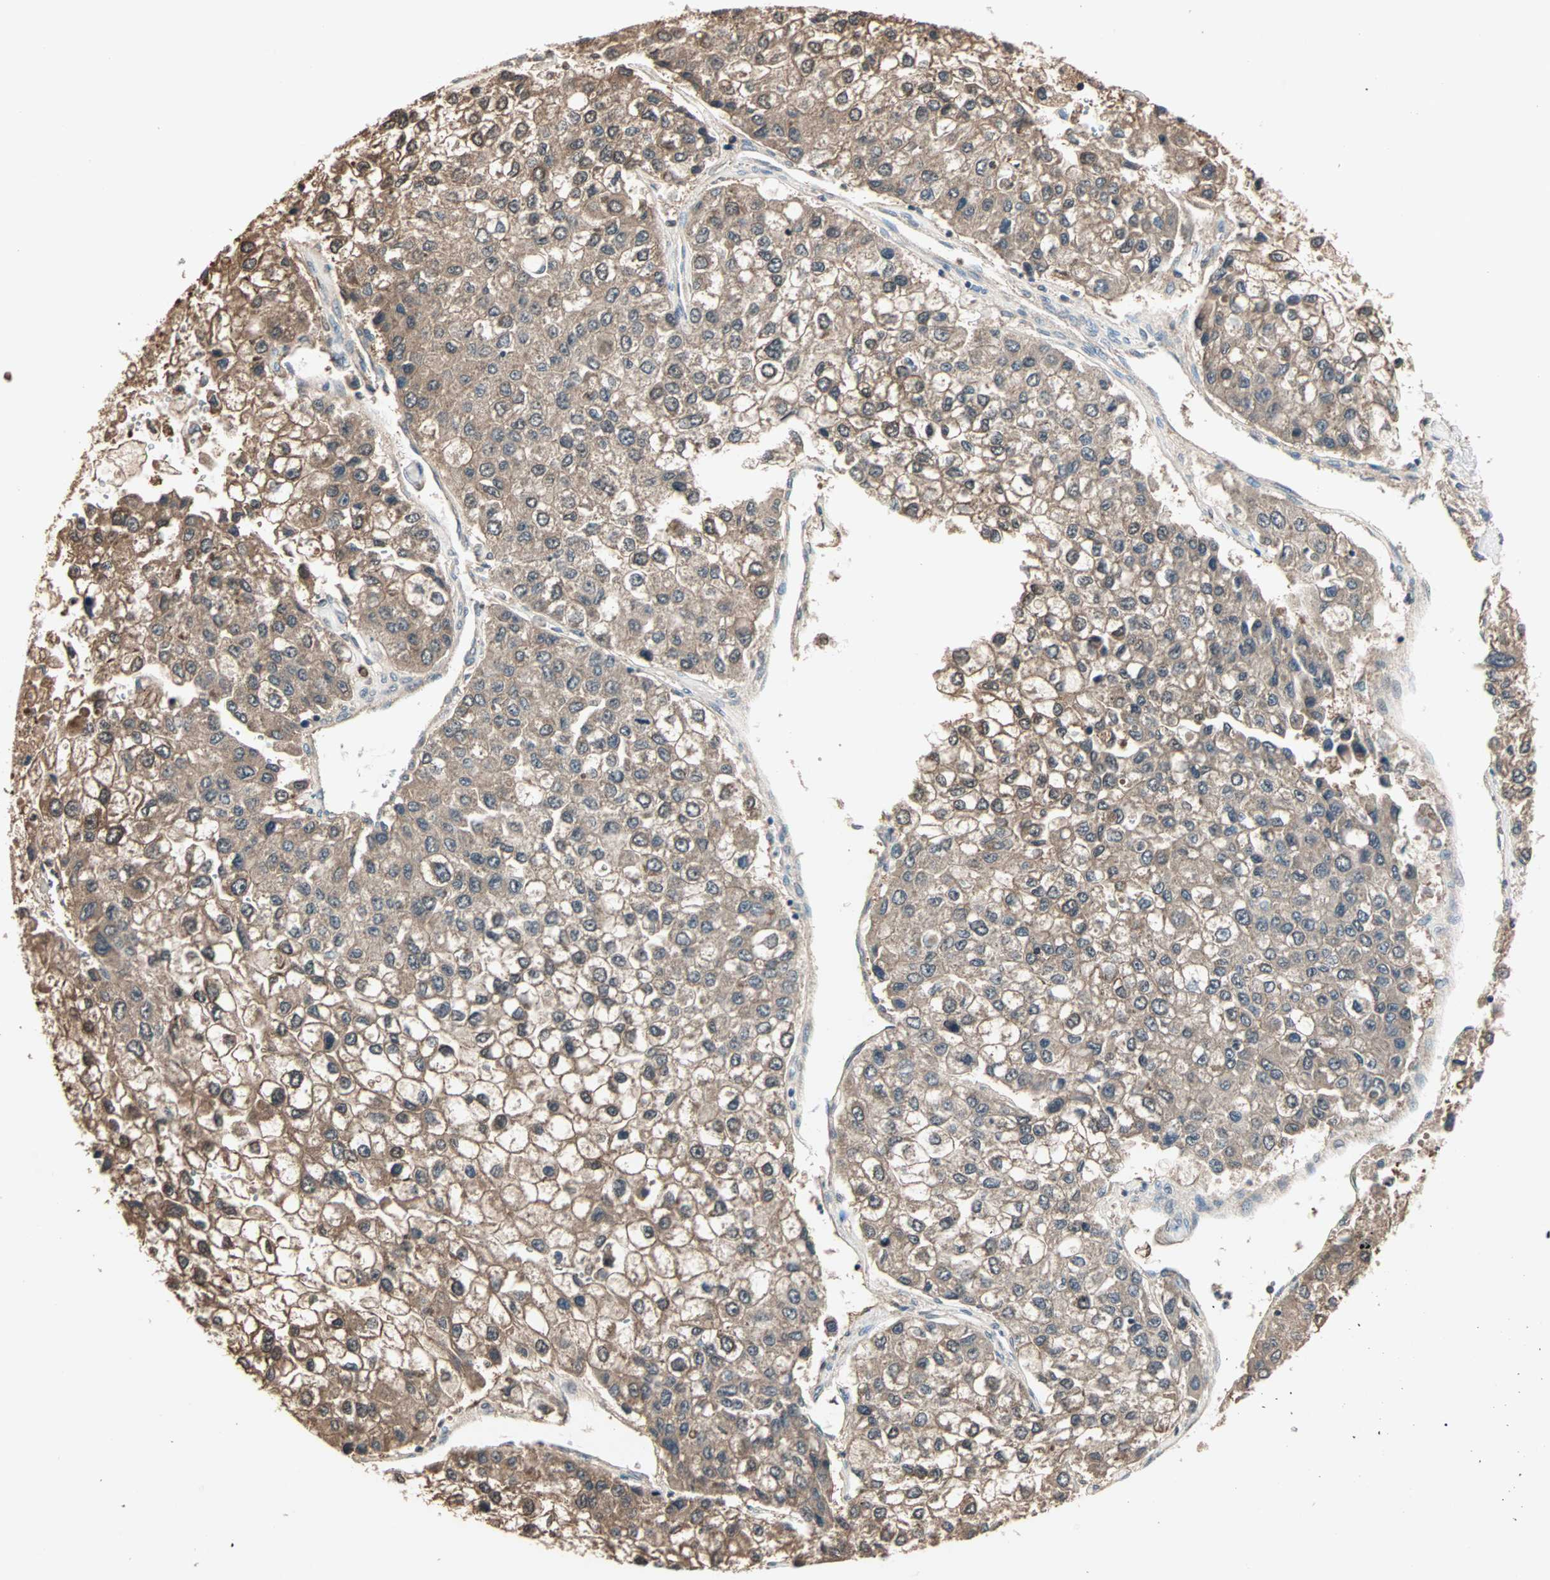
{"staining": {"intensity": "moderate", "quantity": ">75%", "location": "cytoplasmic/membranous"}, "tissue": "liver cancer", "cell_type": "Tumor cells", "image_type": "cancer", "snomed": [{"axis": "morphology", "description": "Carcinoma, Hepatocellular, NOS"}, {"axis": "topography", "description": "Liver"}], "caption": "This histopathology image displays IHC staining of human liver hepatocellular carcinoma, with medium moderate cytoplasmic/membranous expression in about >75% of tumor cells.", "gene": "DRG2", "patient": {"sex": "female", "age": 66}}